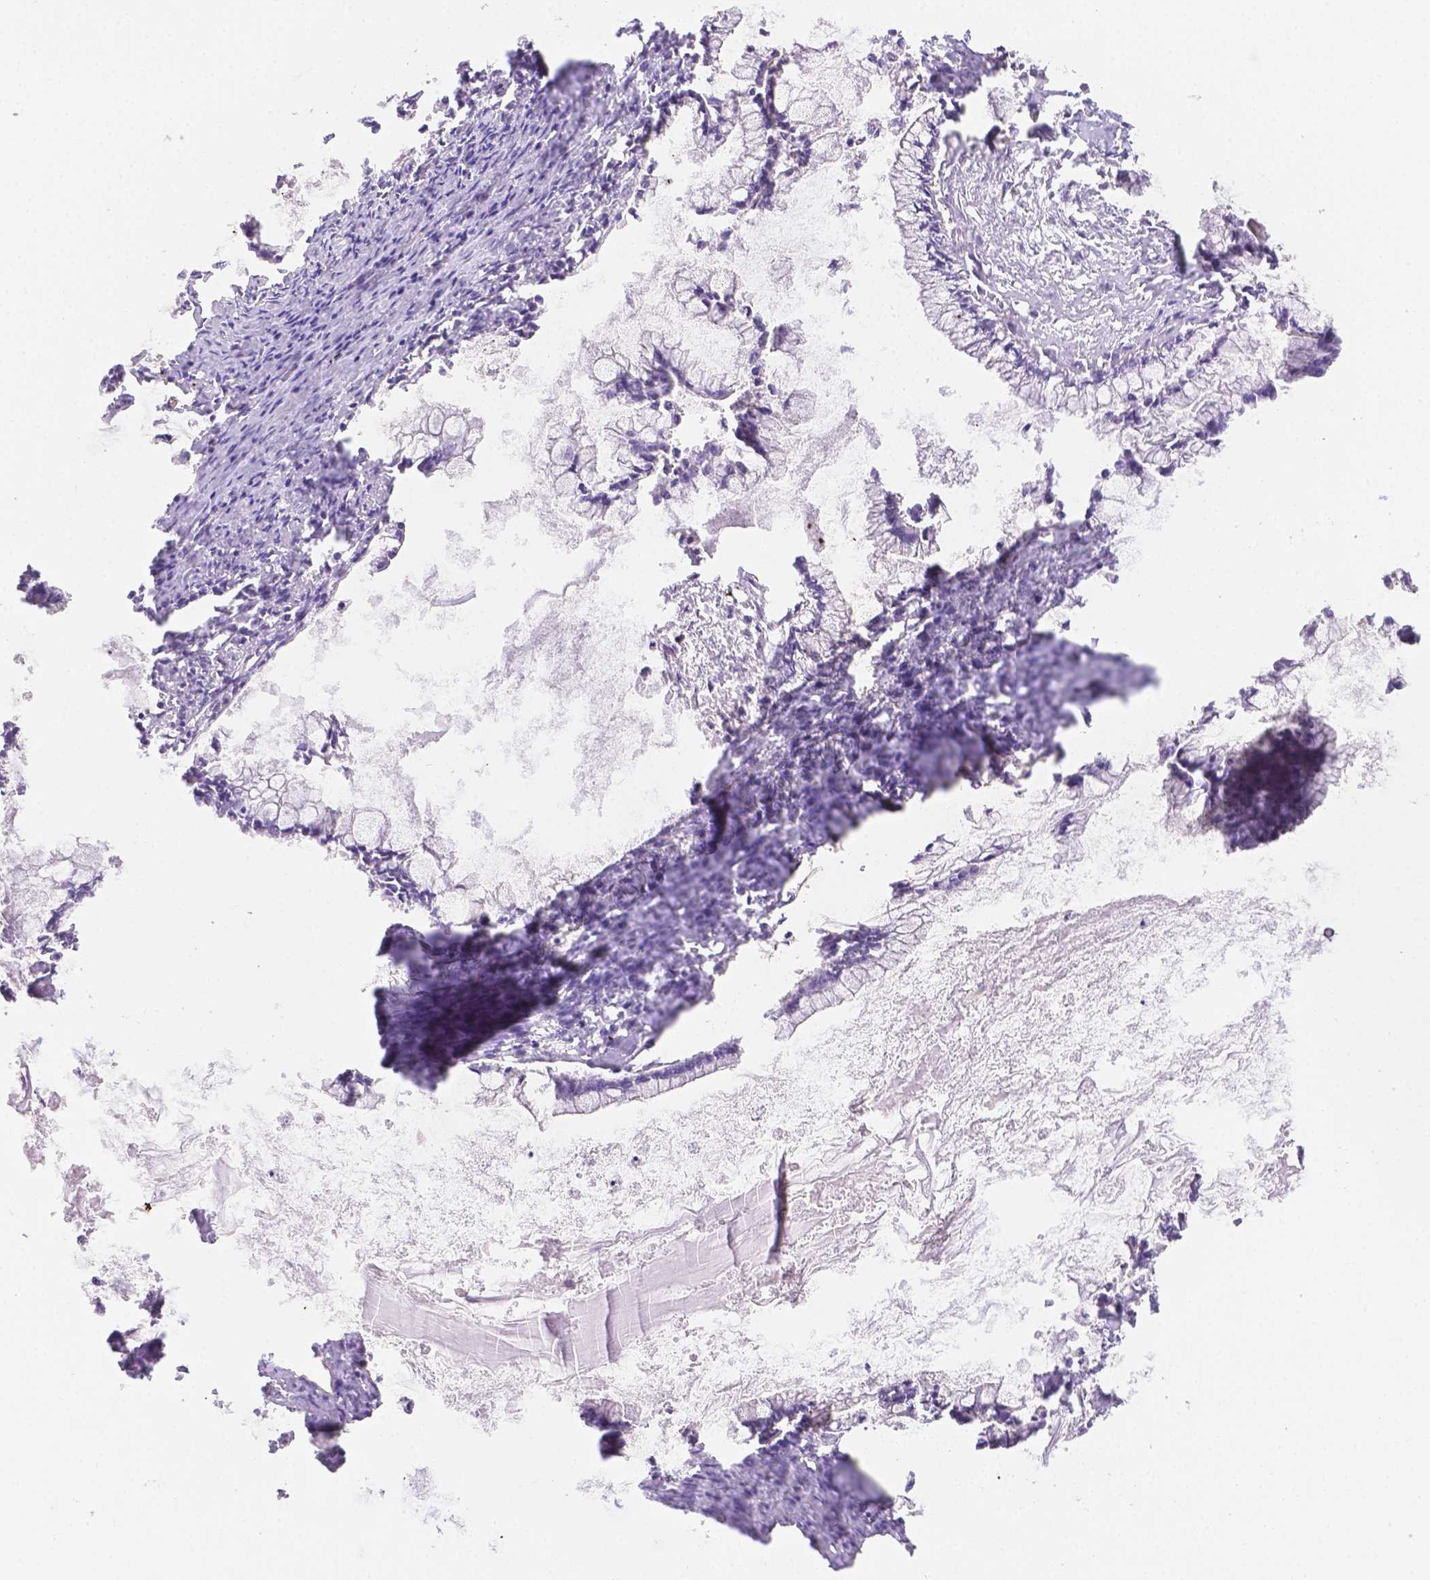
{"staining": {"intensity": "negative", "quantity": "none", "location": "none"}, "tissue": "ovarian cancer", "cell_type": "Tumor cells", "image_type": "cancer", "snomed": [{"axis": "morphology", "description": "Cystadenocarcinoma, mucinous, NOS"}, {"axis": "topography", "description": "Ovary"}], "caption": "The photomicrograph demonstrates no significant staining in tumor cells of mucinous cystadenocarcinoma (ovarian).", "gene": "NXPE2", "patient": {"sex": "female", "age": 67}}